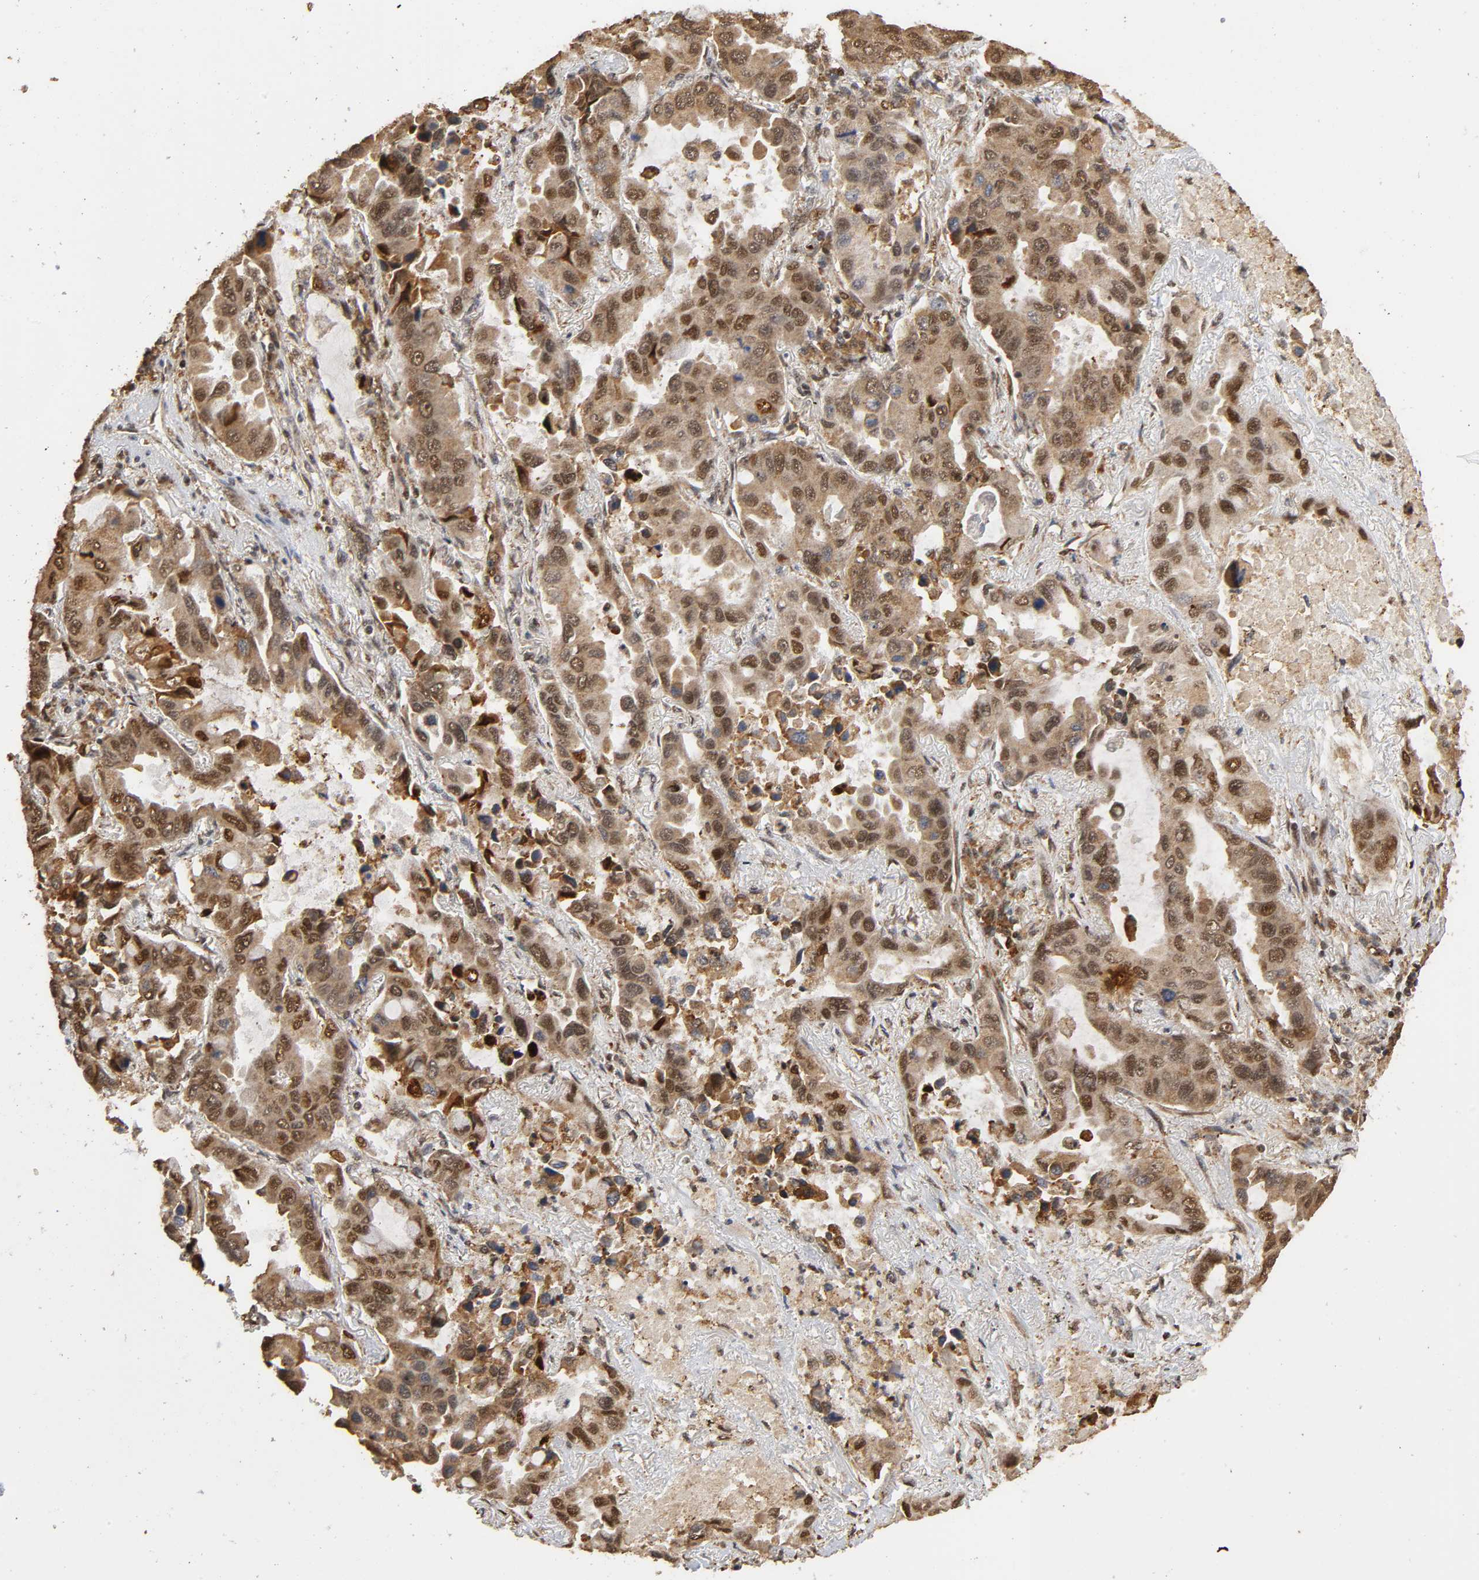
{"staining": {"intensity": "strong", "quantity": ">75%", "location": "cytoplasmic/membranous,nuclear"}, "tissue": "lung cancer", "cell_type": "Tumor cells", "image_type": "cancer", "snomed": [{"axis": "morphology", "description": "Adenocarcinoma, NOS"}, {"axis": "topography", "description": "Lung"}], "caption": "This micrograph reveals IHC staining of human adenocarcinoma (lung), with high strong cytoplasmic/membranous and nuclear expression in about >75% of tumor cells.", "gene": "RNF122", "patient": {"sex": "male", "age": 64}}